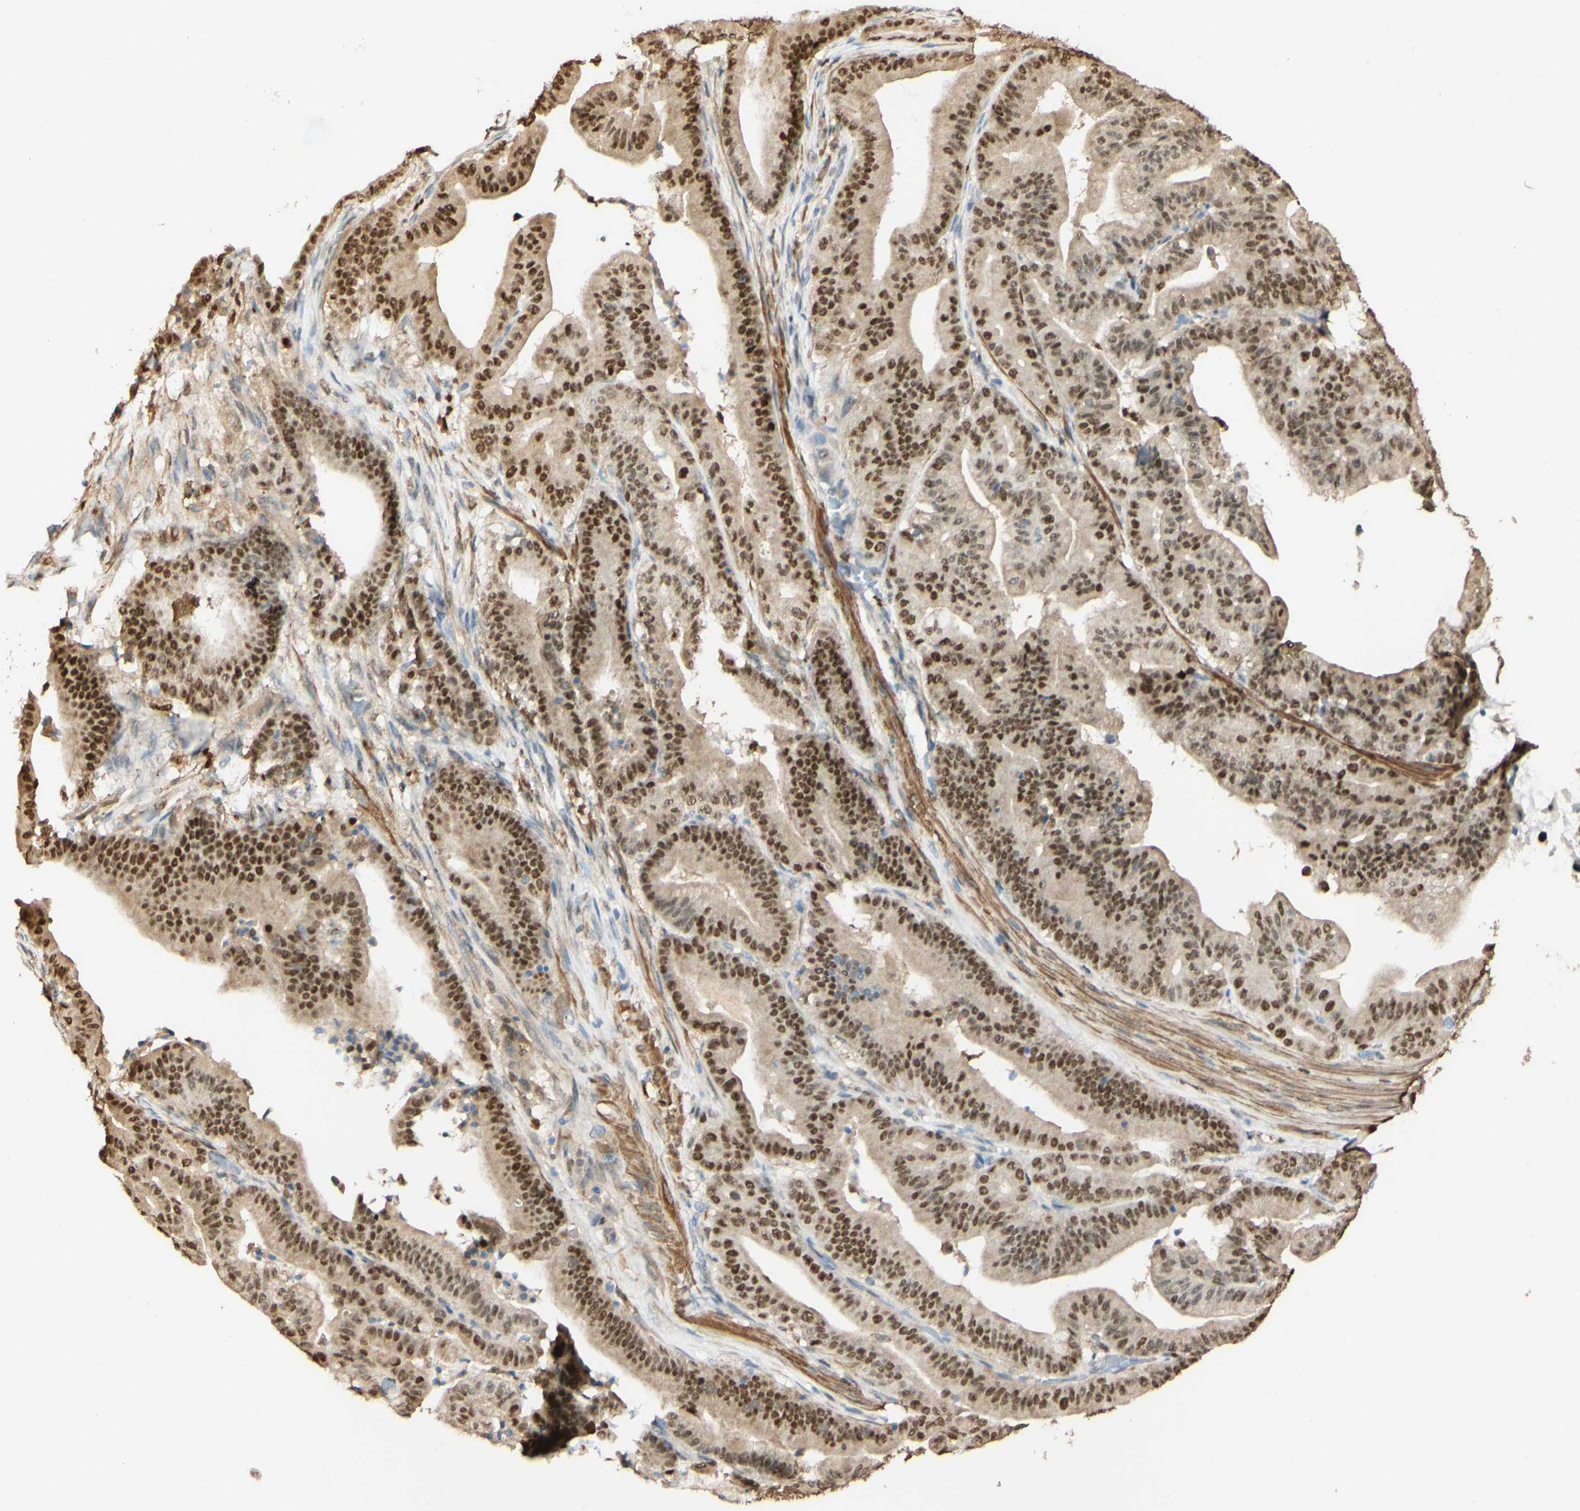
{"staining": {"intensity": "strong", "quantity": ">75%", "location": "cytoplasmic/membranous,nuclear"}, "tissue": "pancreatic cancer", "cell_type": "Tumor cells", "image_type": "cancer", "snomed": [{"axis": "morphology", "description": "Adenocarcinoma, NOS"}, {"axis": "topography", "description": "Pancreas"}], "caption": "Immunohistochemical staining of human pancreatic cancer (adenocarcinoma) shows high levels of strong cytoplasmic/membranous and nuclear expression in about >75% of tumor cells. The staining was performed using DAB (3,3'-diaminobenzidine), with brown indicating positive protein expression. Nuclei are stained blue with hematoxylin.", "gene": "MAP3K4", "patient": {"sex": "male", "age": 63}}